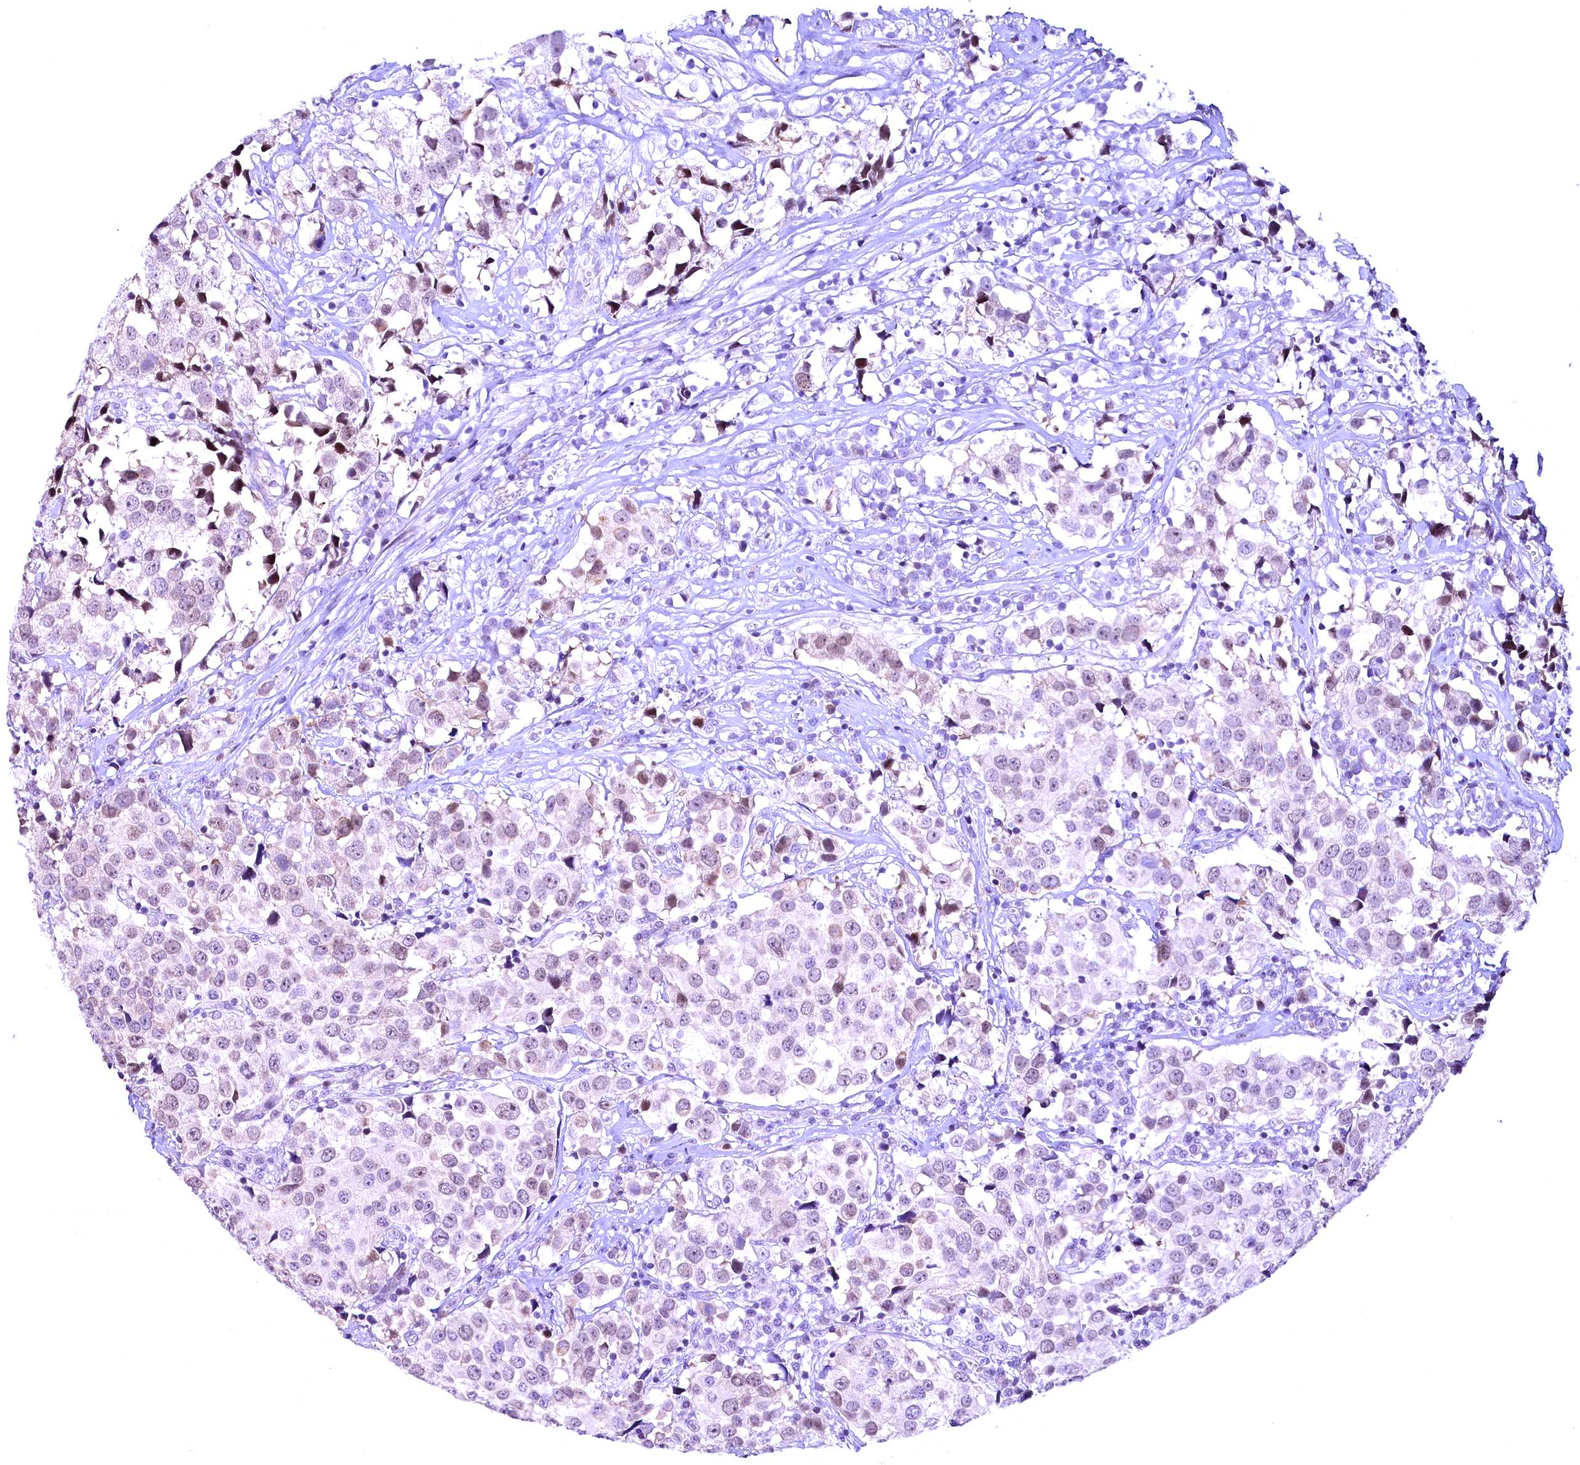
{"staining": {"intensity": "moderate", "quantity": "<25%", "location": "nuclear"}, "tissue": "urothelial cancer", "cell_type": "Tumor cells", "image_type": "cancer", "snomed": [{"axis": "morphology", "description": "Urothelial carcinoma, High grade"}, {"axis": "topography", "description": "Urinary bladder"}], "caption": "High-power microscopy captured an IHC image of high-grade urothelial carcinoma, revealing moderate nuclear positivity in approximately <25% of tumor cells.", "gene": "CCDC106", "patient": {"sex": "female", "age": 75}}